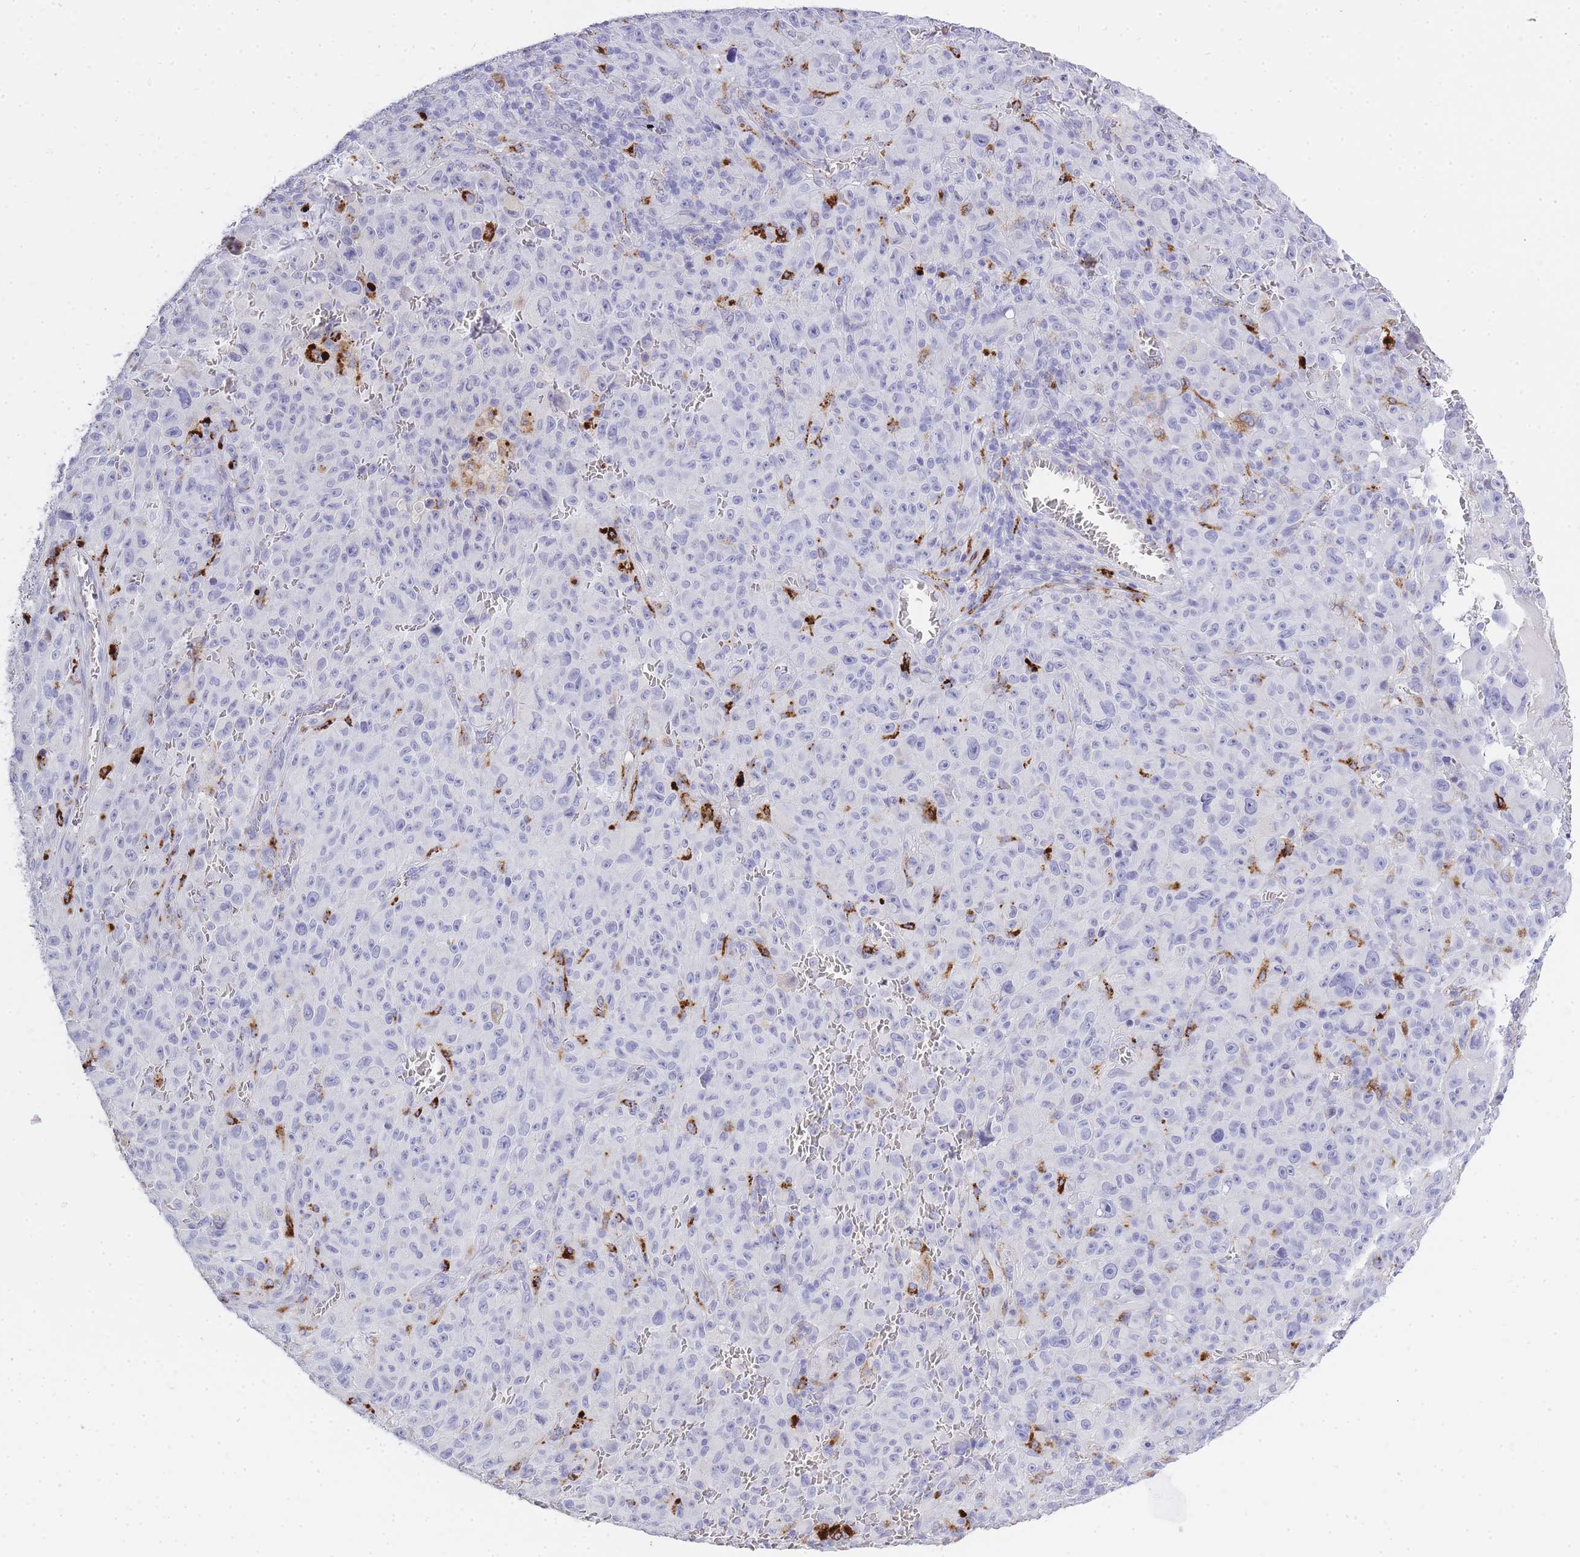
{"staining": {"intensity": "moderate", "quantity": "<25%", "location": "cytoplasmic/membranous"}, "tissue": "melanoma", "cell_type": "Tumor cells", "image_type": "cancer", "snomed": [{"axis": "morphology", "description": "Malignant melanoma, NOS"}, {"axis": "topography", "description": "Skin"}], "caption": "A photomicrograph of human melanoma stained for a protein shows moderate cytoplasmic/membranous brown staining in tumor cells.", "gene": "RHO", "patient": {"sex": "female", "age": 82}}